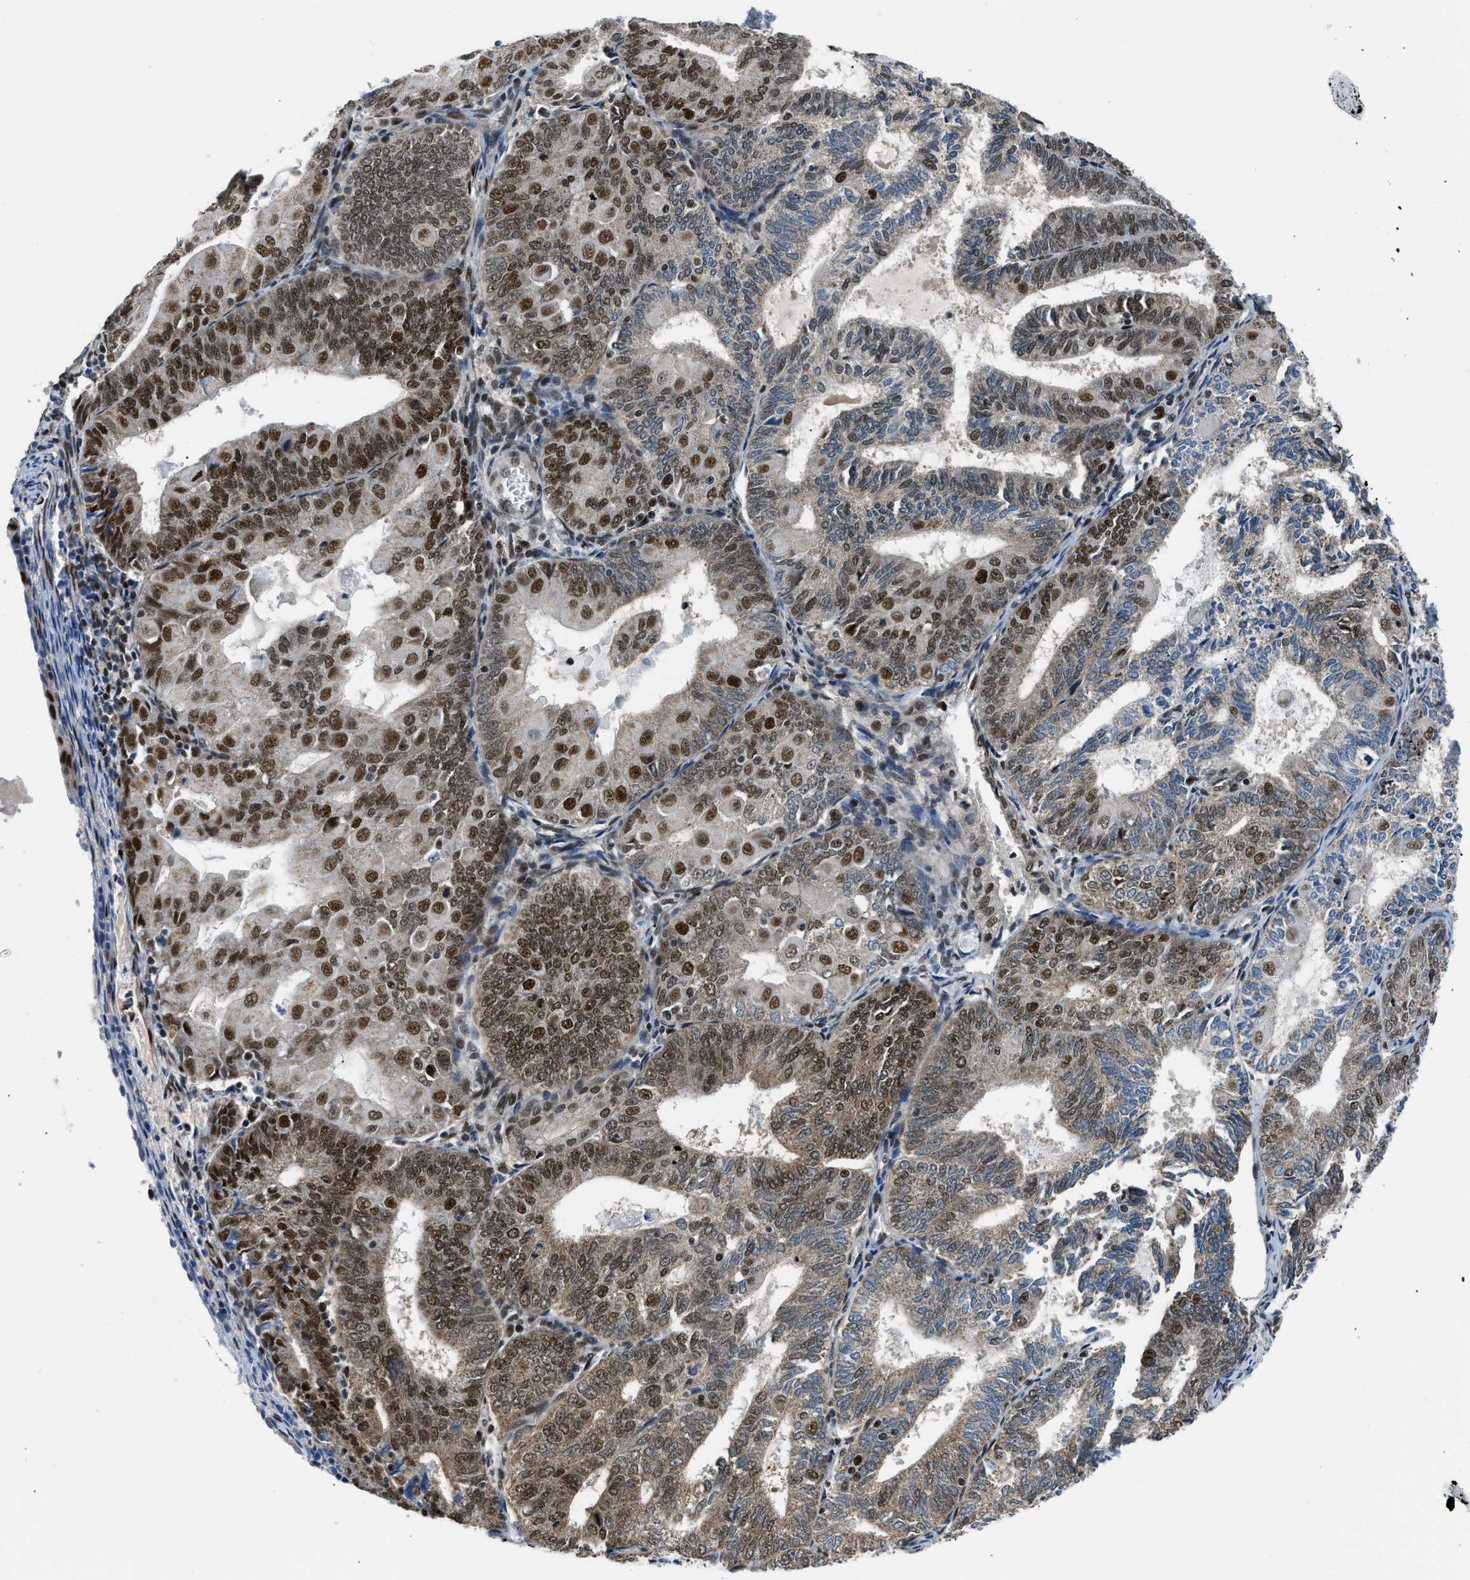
{"staining": {"intensity": "strong", "quantity": ">75%", "location": "nuclear"}, "tissue": "endometrial cancer", "cell_type": "Tumor cells", "image_type": "cancer", "snomed": [{"axis": "morphology", "description": "Adenocarcinoma, NOS"}, {"axis": "topography", "description": "Endometrium"}], "caption": "An image of human endometrial adenocarcinoma stained for a protein displays strong nuclear brown staining in tumor cells.", "gene": "KDM3B", "patient": {"sex": "female", "age": 81}}